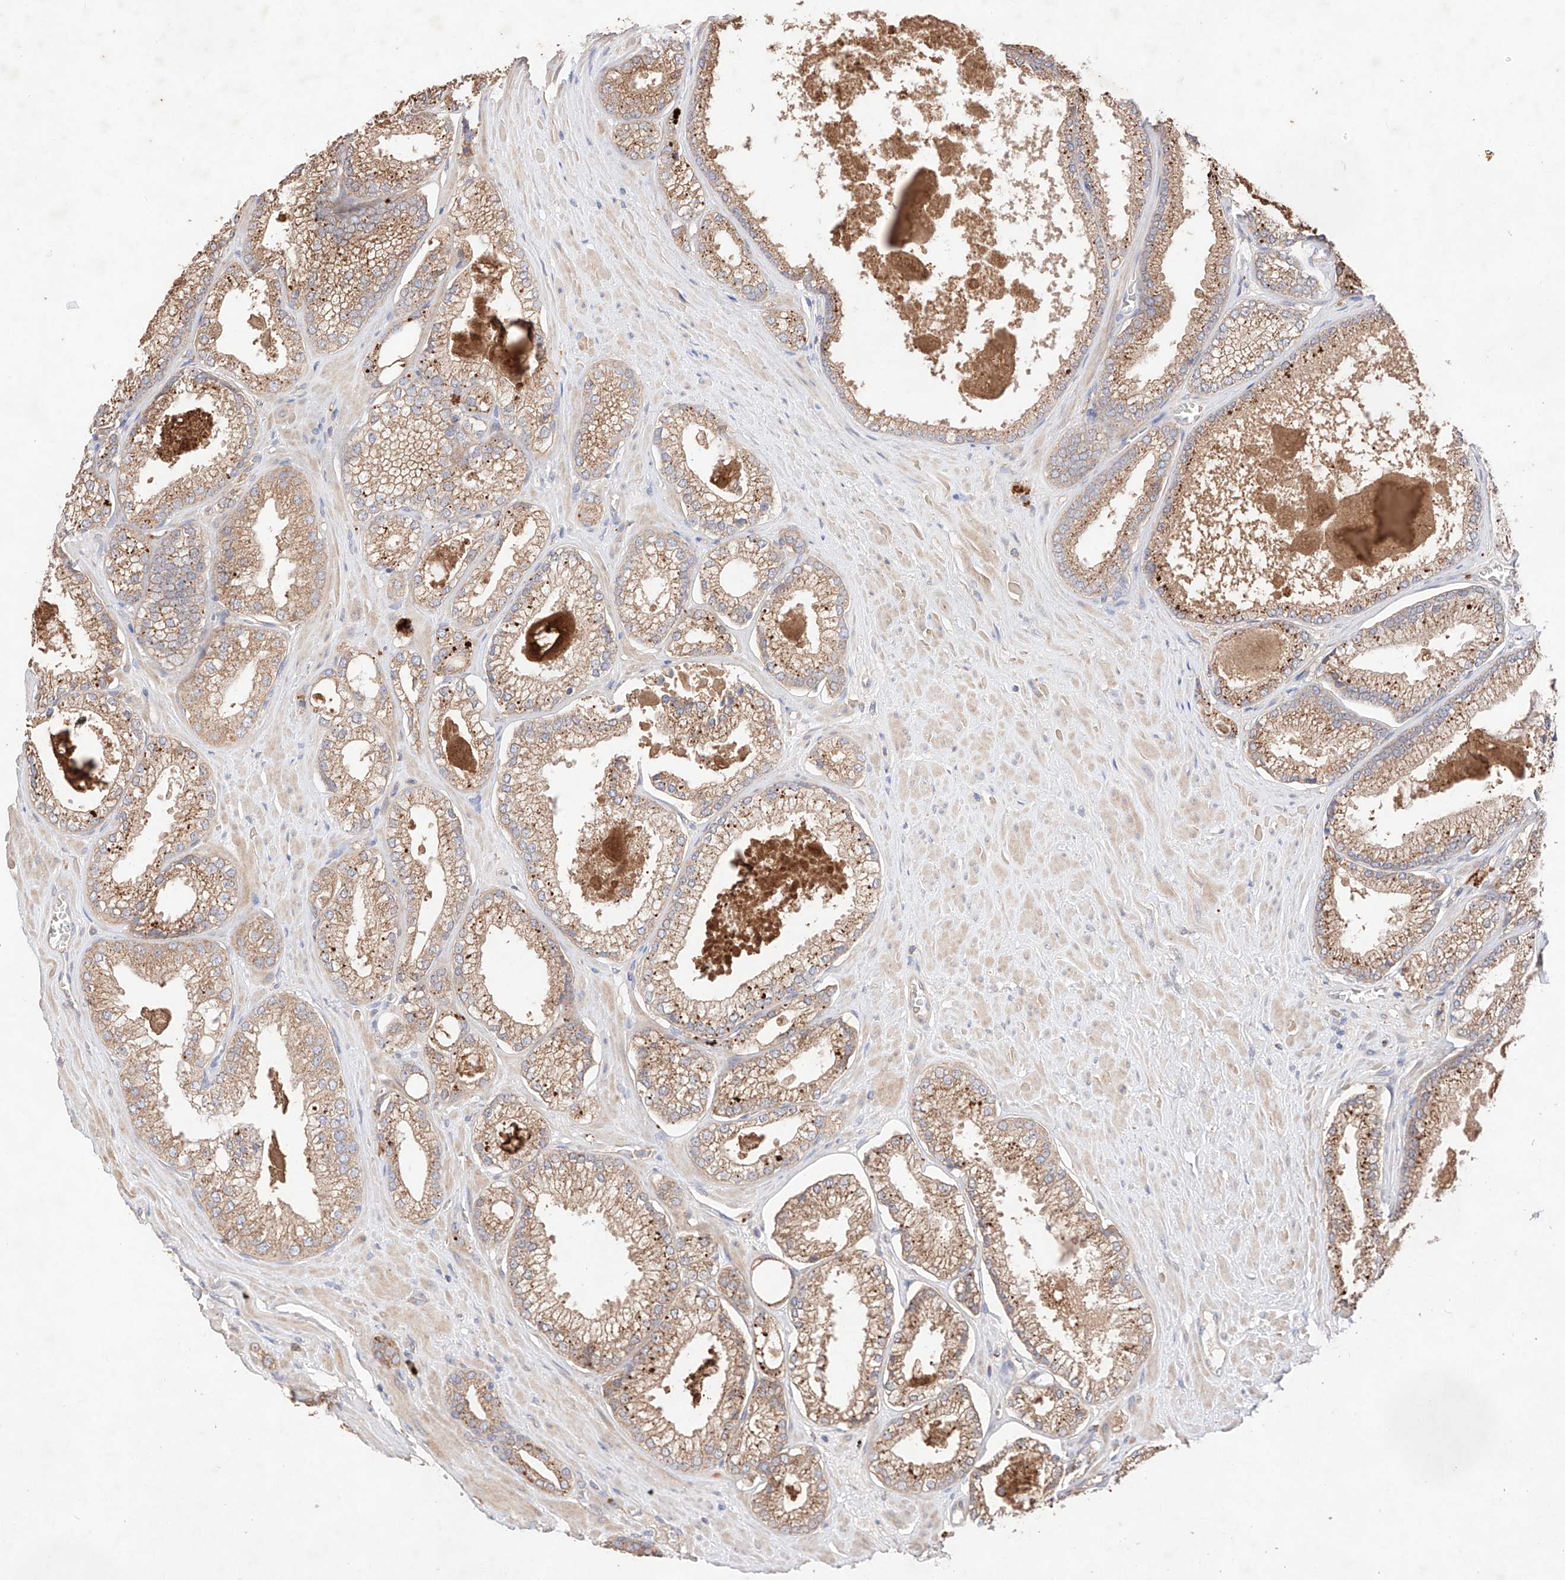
{"staining": {"intensity": "moderate", "quantity": ">75%", "location": "cytoplasmic/membranous"}, "tissue": "prostate cancer", "cell_type": "Tumor cells", "image_type": "cancer", "snomed": [{"axis": "morphology", "description": "Adenocarcinoma, Low grade"}, {"axis": "topography", "description": "Prostate"}], "caption": "Human prostate low-grade adenocarcinoma stained with a brown dye displays moderate cytoplasmic/membranous positive positivity in approximately >75% of tumor cells.", "gene": "C6orf62", "patient": {"sex": "male", "age": 62}}